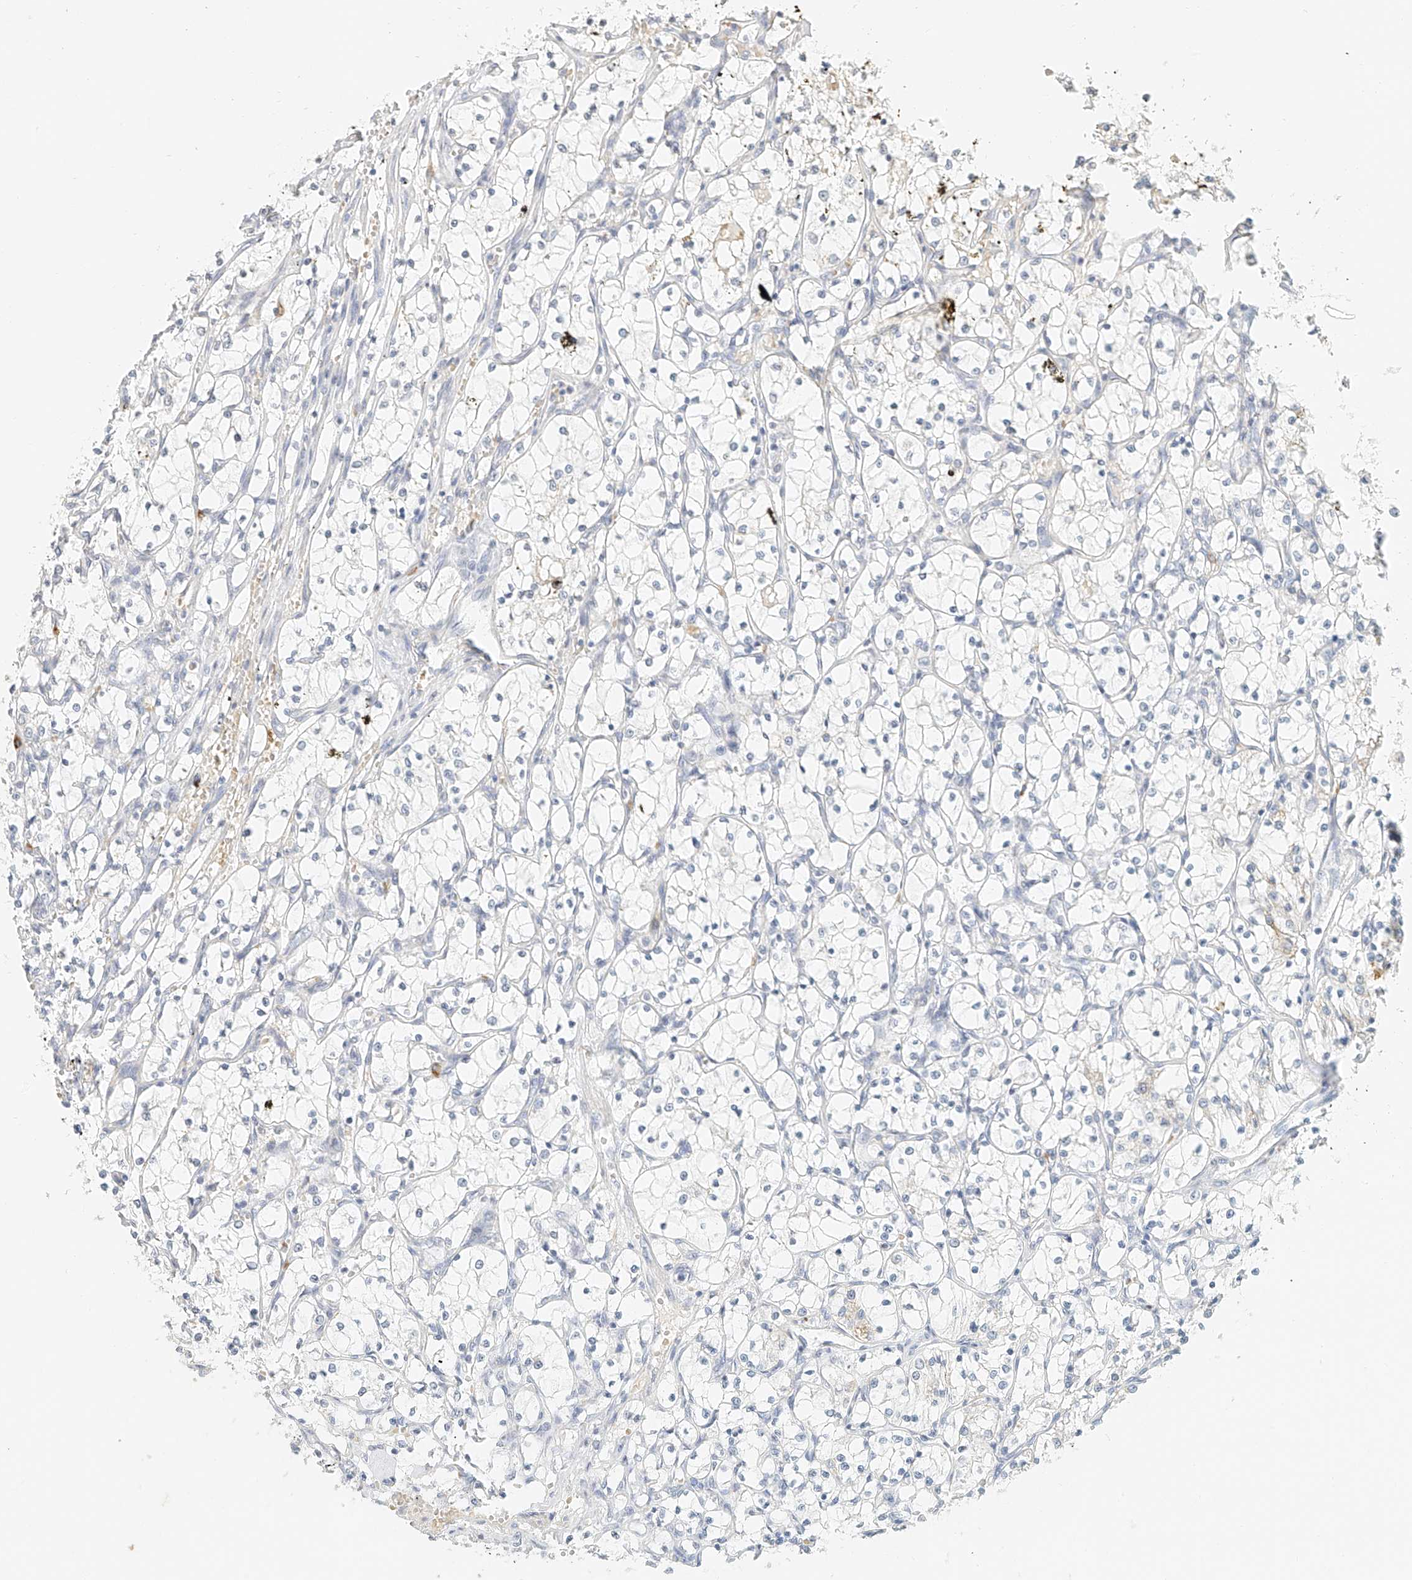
{"staining": {"intensity": "negative", "quantity": "none", "location": "none"}, "tissue": "renal cancer", "cell_type": "Tumor cells", "image_type": "cancer", "snomed": [{"axis": "morphology", "description": "Adenocarcinoma, NOS"}, {"axis": "topography", "description": "Kidney"}], "caption": "Renal adenocarcinoma stained for a protein using immunohistochemistry (IHC) exhibits no expression tumor cells.", "gene": "CXorf58", "patient": {"sex": "female", "age": 69}}